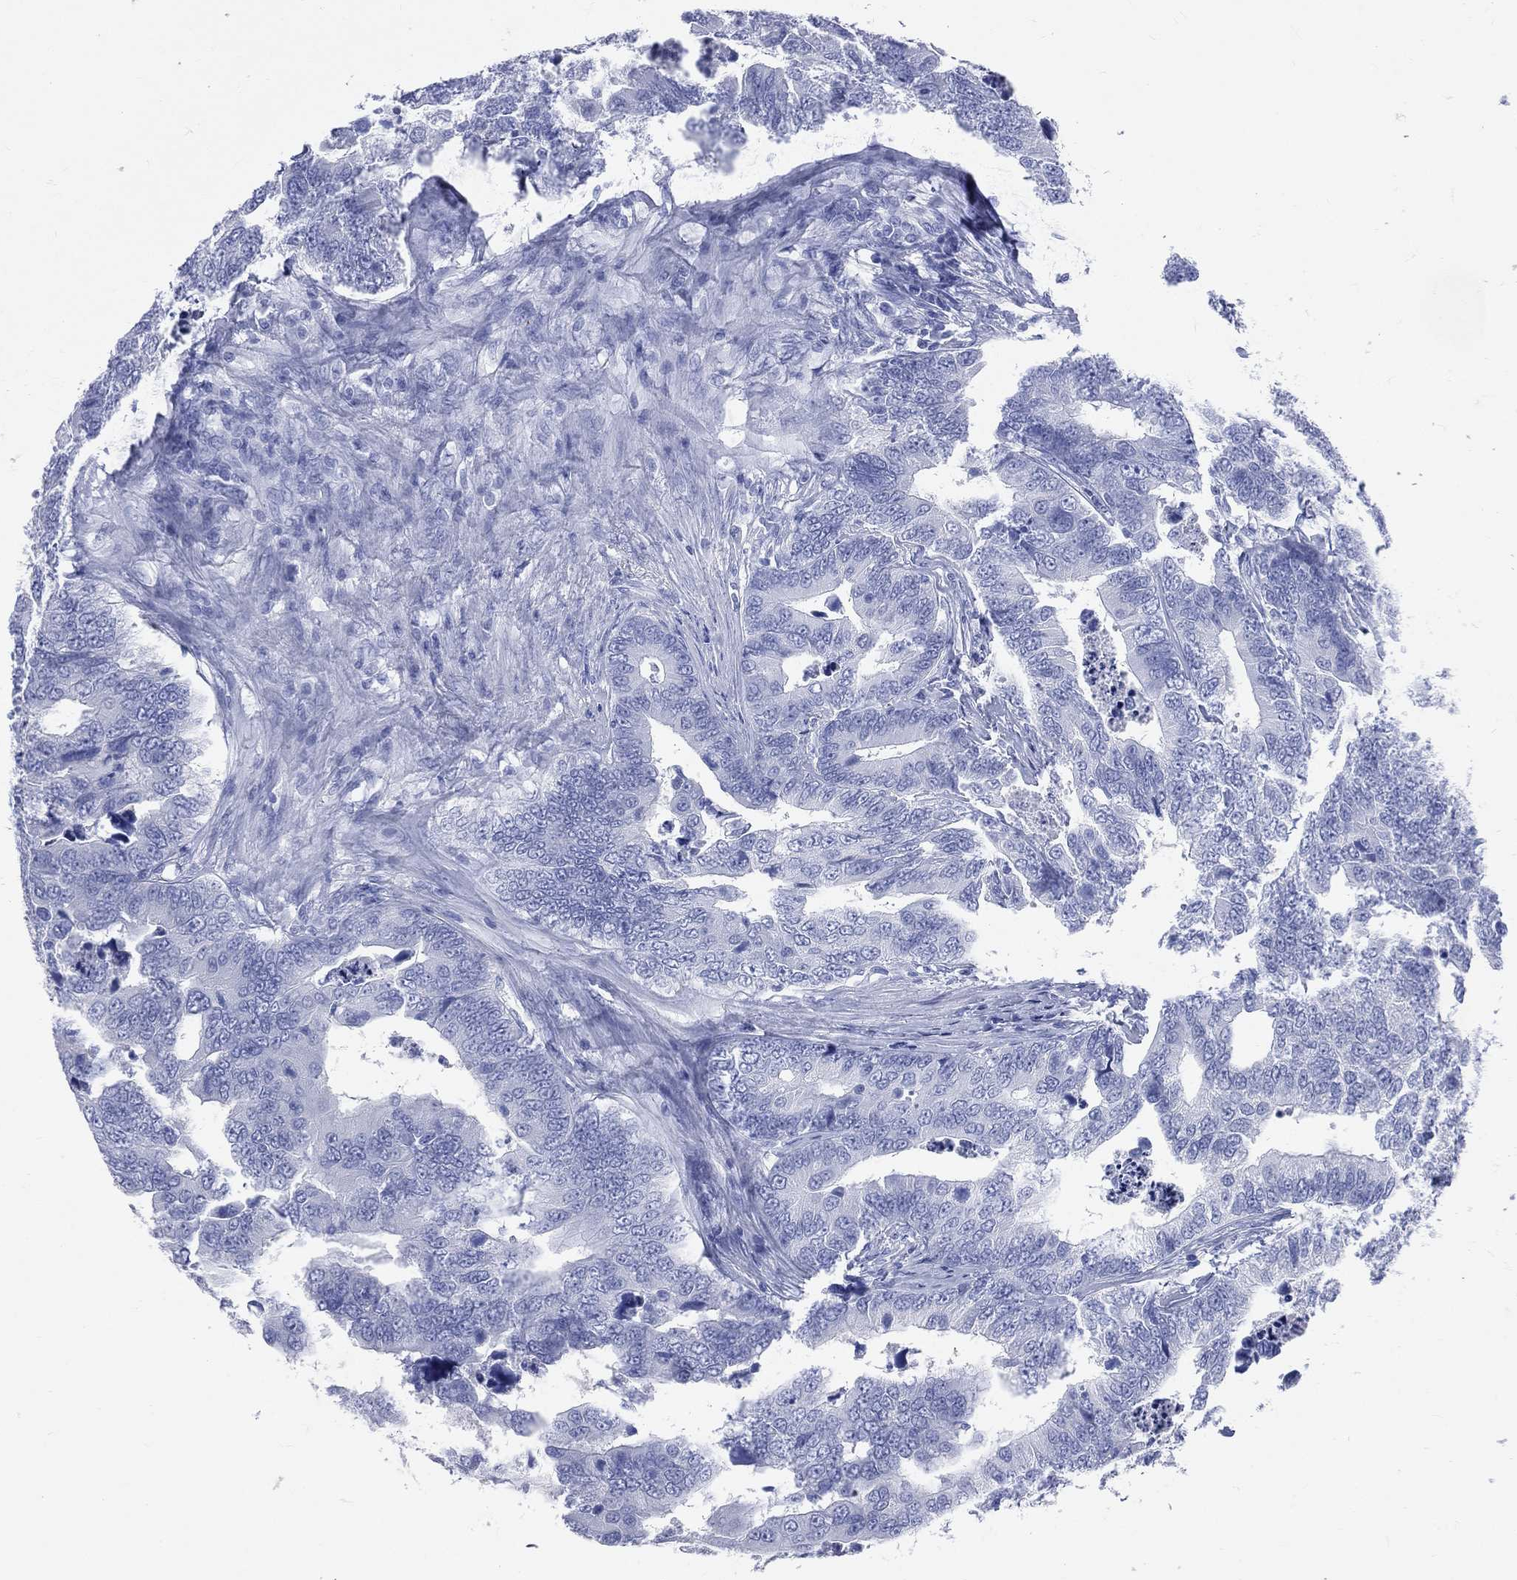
{"staining": {"intensity": "negative", "quantity": "none", "location": "none"}, "tissue": "colorectal cancer", "cell_type": "Tumor cells", "image_type": "cancer", "snomed": [{"axis": "morphology", "description": "Adenocarcinoma, NOS"}, {"axis": "topography", "description": "Colon"}], "caption": "An image of human adenocarcinoma (colorectal) is negative for staining in tumor cells.", "gene": "PGLYRP1", "patient": {"sex": "female", "age": 72}}